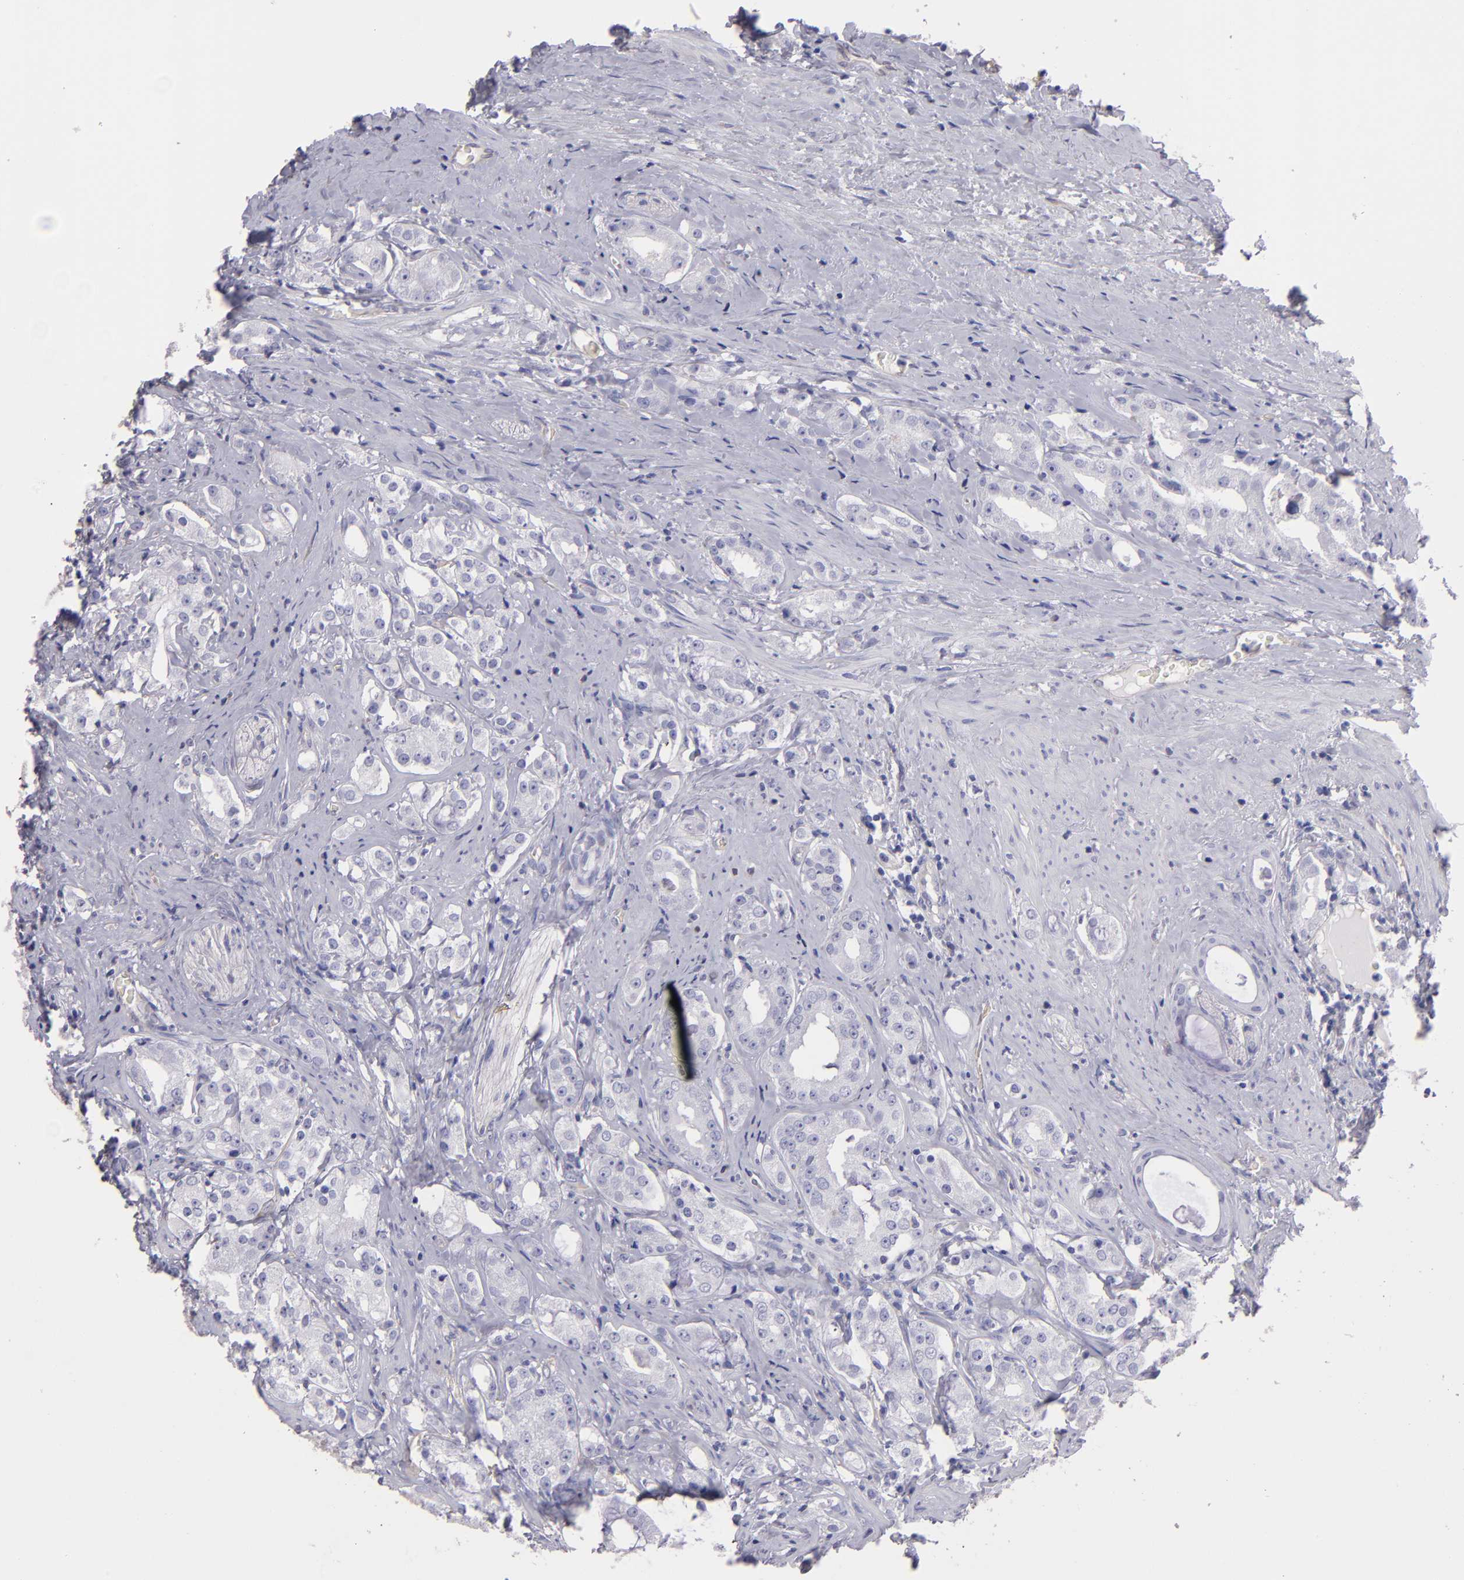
{"staining": {"intensity": "negative", "quantity": "none", "location": "none"}, "tissue": "prostate cancer", "cell_type": "Tumor cells", "image_type": "cancer", "snomed": [{"axis": "morphology", "description": "Adenocarcinoma, High grade"}, {"axis": "topography", "description": "Prostate"}], "caption": "DAB (3,3'-diaminobenzidine) immunohistochemical staining of prostate high-grade adenocarcinoma exhibits no significant expression in tumor cells. (Stains: DAB immunohistochemistry (IHC) with hematoxylin counter stain, Microscopy: brightfield microscopy at high magnification).", "gene": "TG", "patient": {"sex": "male", "age": 68}}